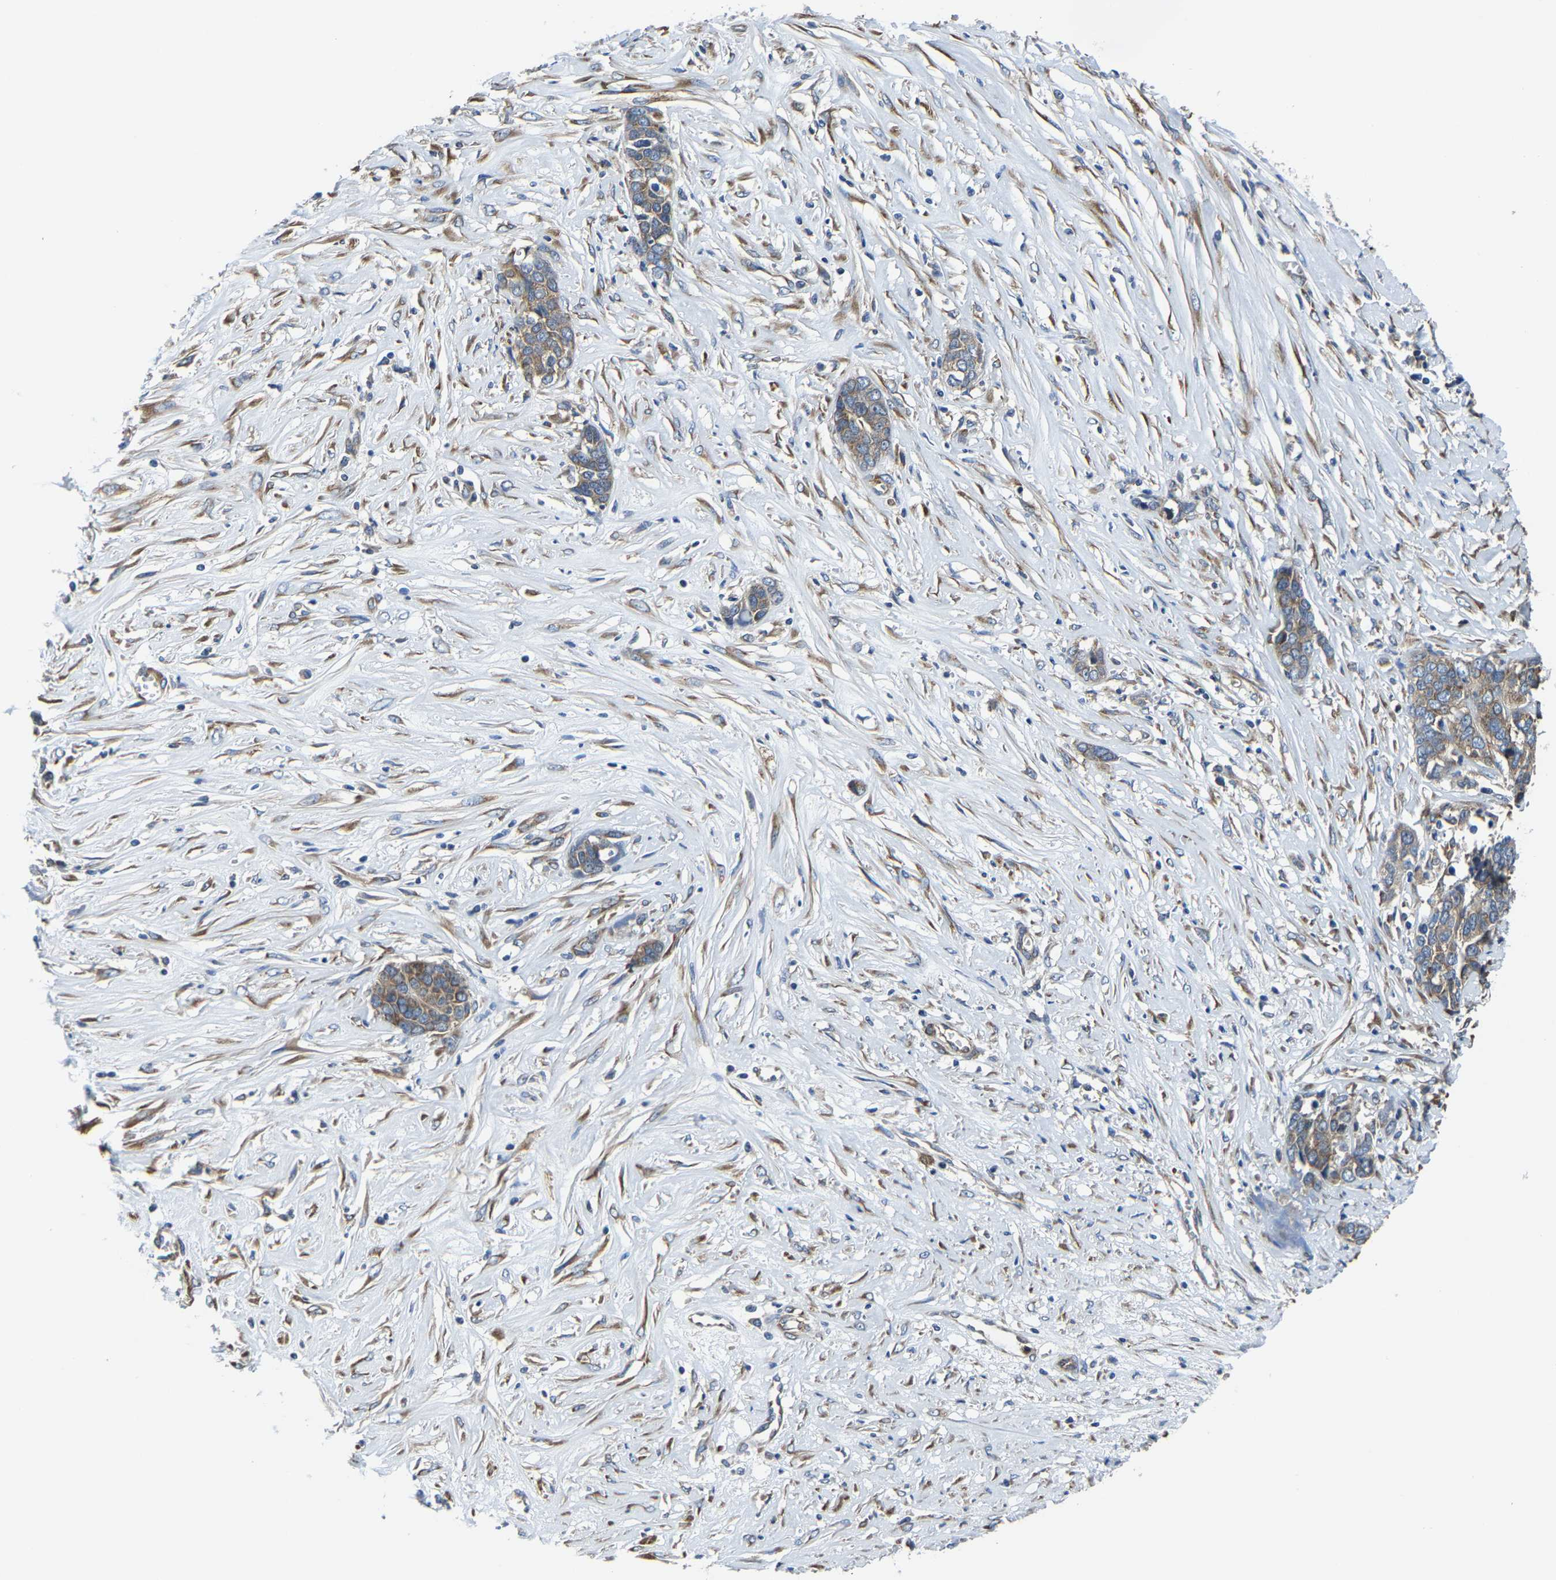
{"staining": {"intensity": "moderate", "quantity": ">75%", "location": "cytoplasmic/membranous"}, "tissue": "ovarian cancer", "cell_type": "Tumor cells", "image_type": "cancer", "snomed": [{"axis": "morphology", "description": "Cystadenocarcinoma, serous, NOS"}, {"axis": "topography", "description": "Ovary"}], "caption": "Ovarian cancer (serous cystadenocarcinoma) stained with a brown dye reveals moderate cytoplasmic/membranous positive staining in about >75% of tumor cells.", "gene": "G3BP2", "patient": {"sex": "female", "age": 44}}